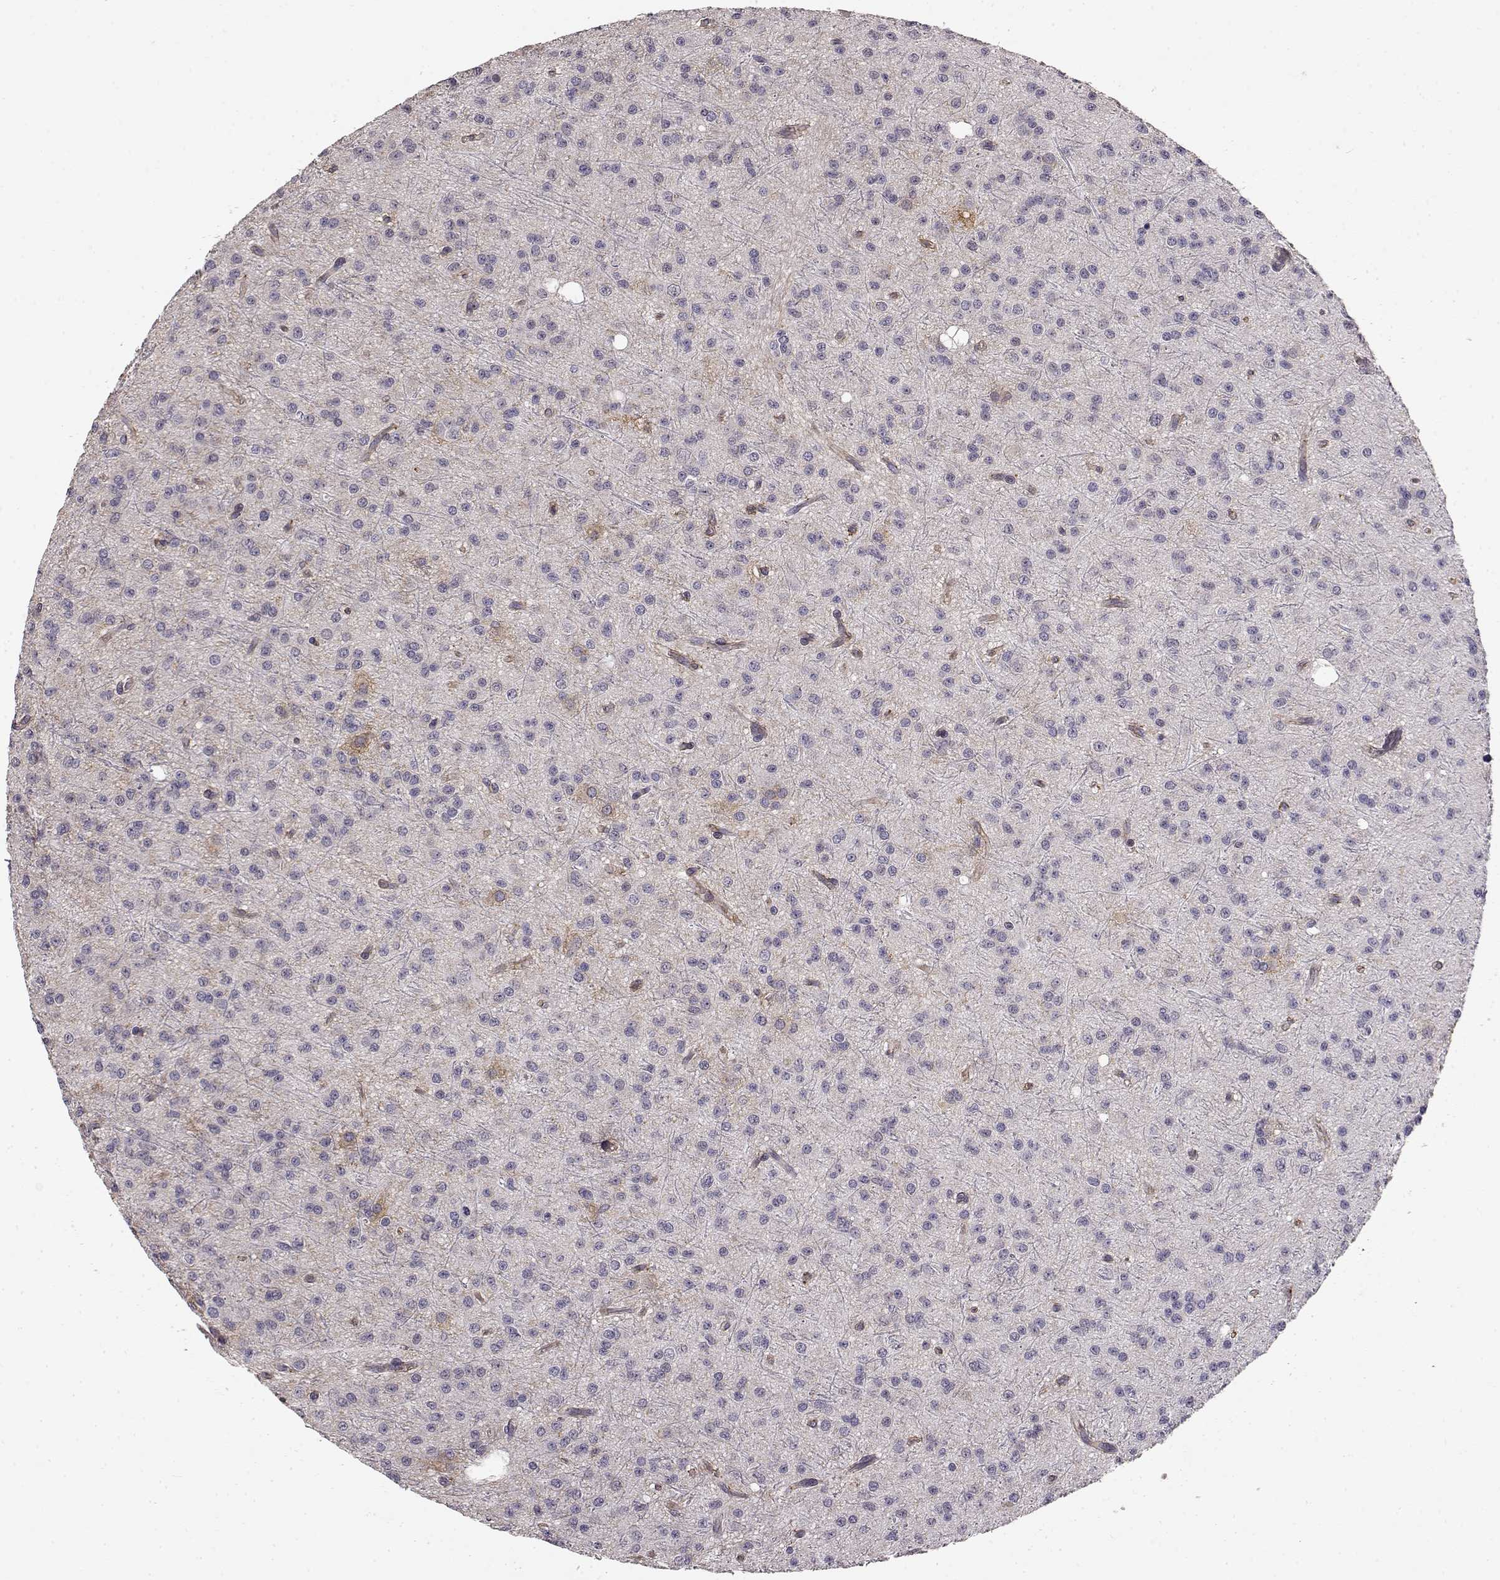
{"staining": {"intensity": "negative", "quantity": "none", "location": "none"}, "tissue": "glioma", "cell_type": "Tumor cells", "image_type": "cancer", "snomed": [{"axis": "morphology", "description": "Glioma, malignant, Low grade"}, {"axis": "topography", "description": "Brain"}], "caption": "High magnification brightfield microscopy of malignant low-grade glioma stained with DAB (brown) and counterstained with hematoxylin (blue): tumor cells show no significant expression.", "gene": "IFITM1", "patient": {"sex": "male", "age": 27}}